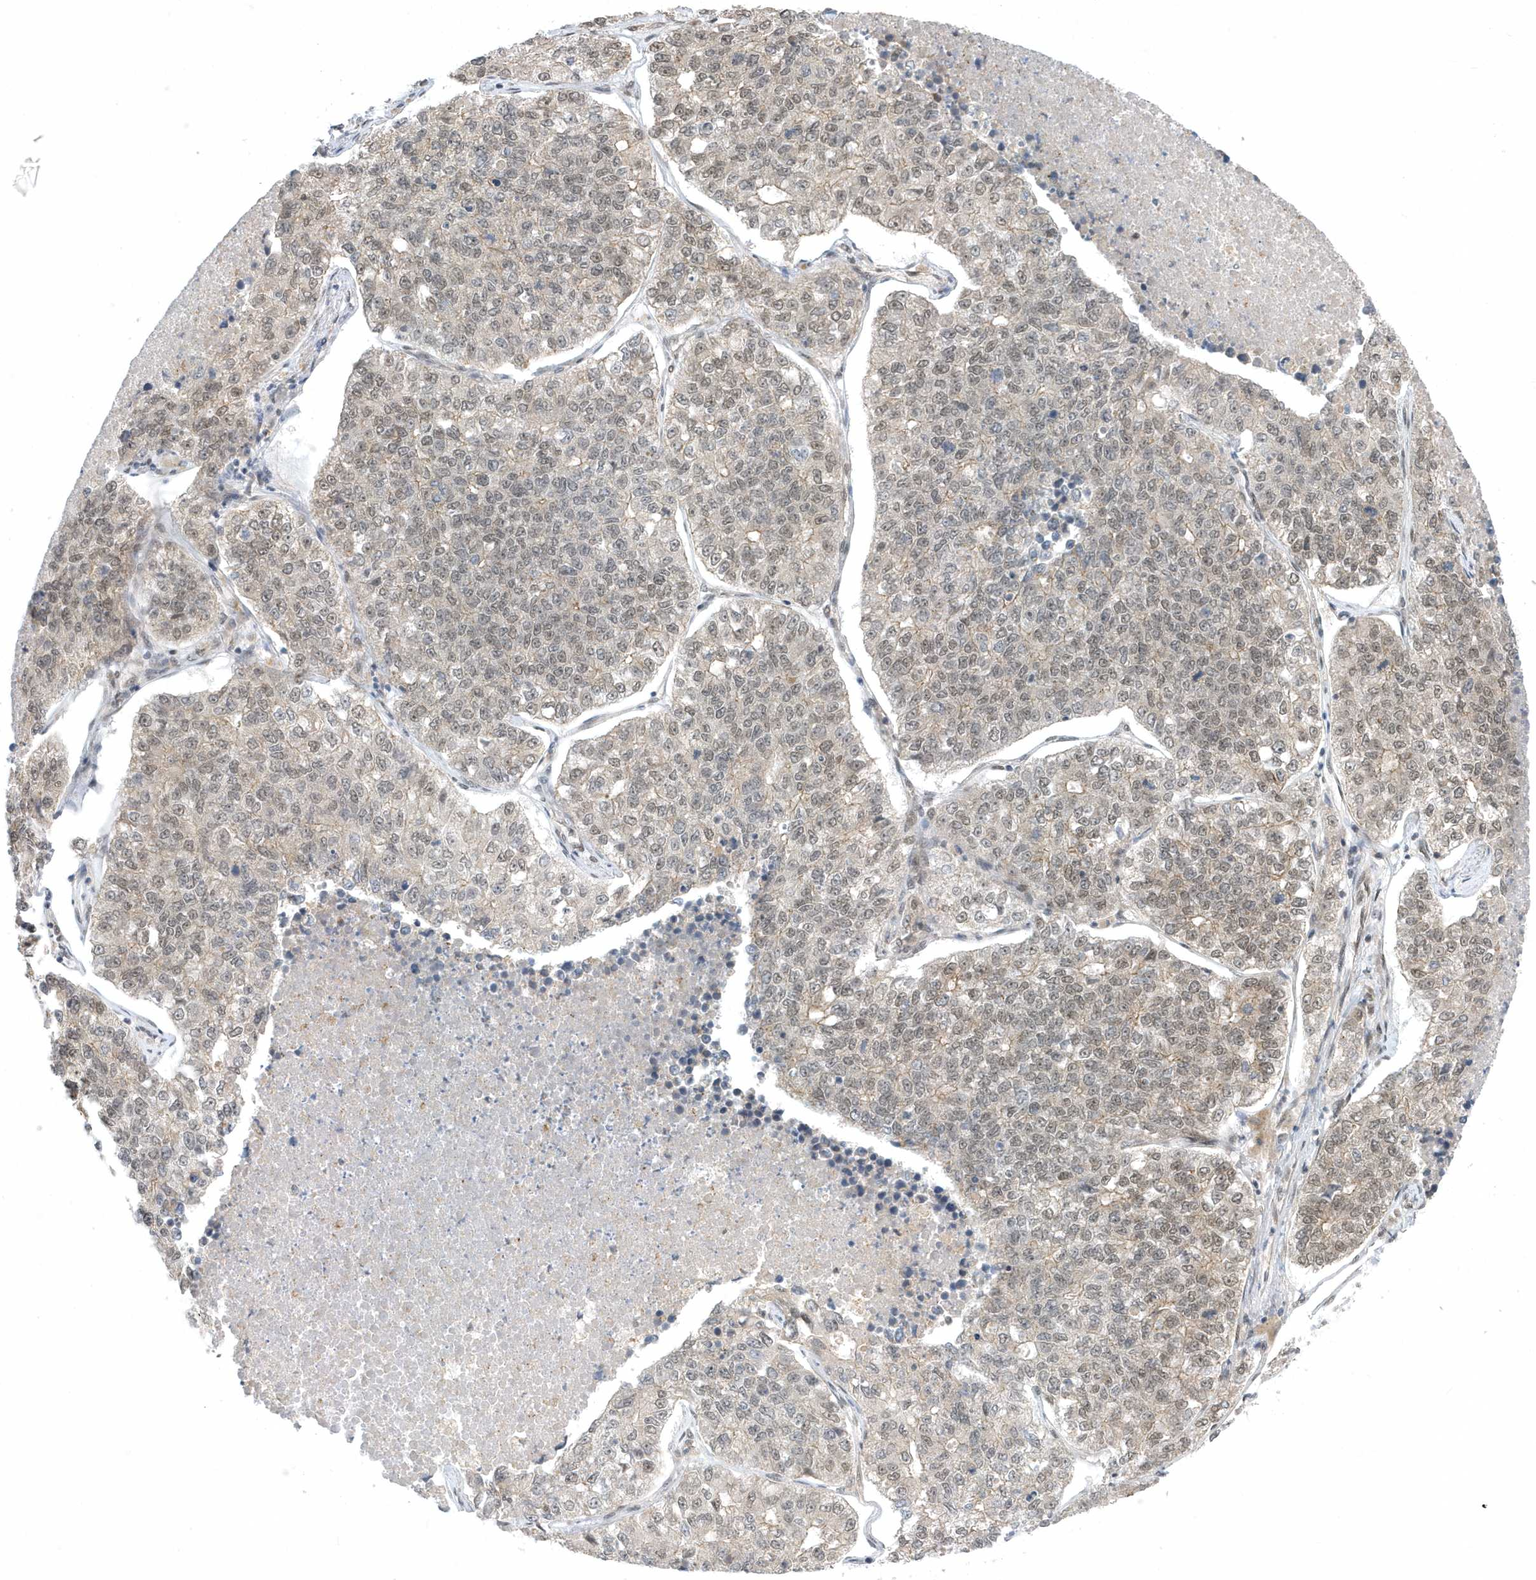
{"staining": {"intensity": "weak", "quantity": "25%-75%", "location": "nuclear"}, "tissue": "lung cancer", "cell_type": "Tumor cells", "image_type": "cancer", "snomed": [{"axis": "morphology", "description": "Adenocarcinoma, NOS"}, {"axis": "topography", "description": "Lung"}], "caption": "Lung cancer (adenocarcinoma) was stained to show a protein in brown. There is low levels of weak nuclear expression in approximately 25%-75% of tumor cells.", "gene": "USP53", "patient": {"sex": "male", "age": 49}}